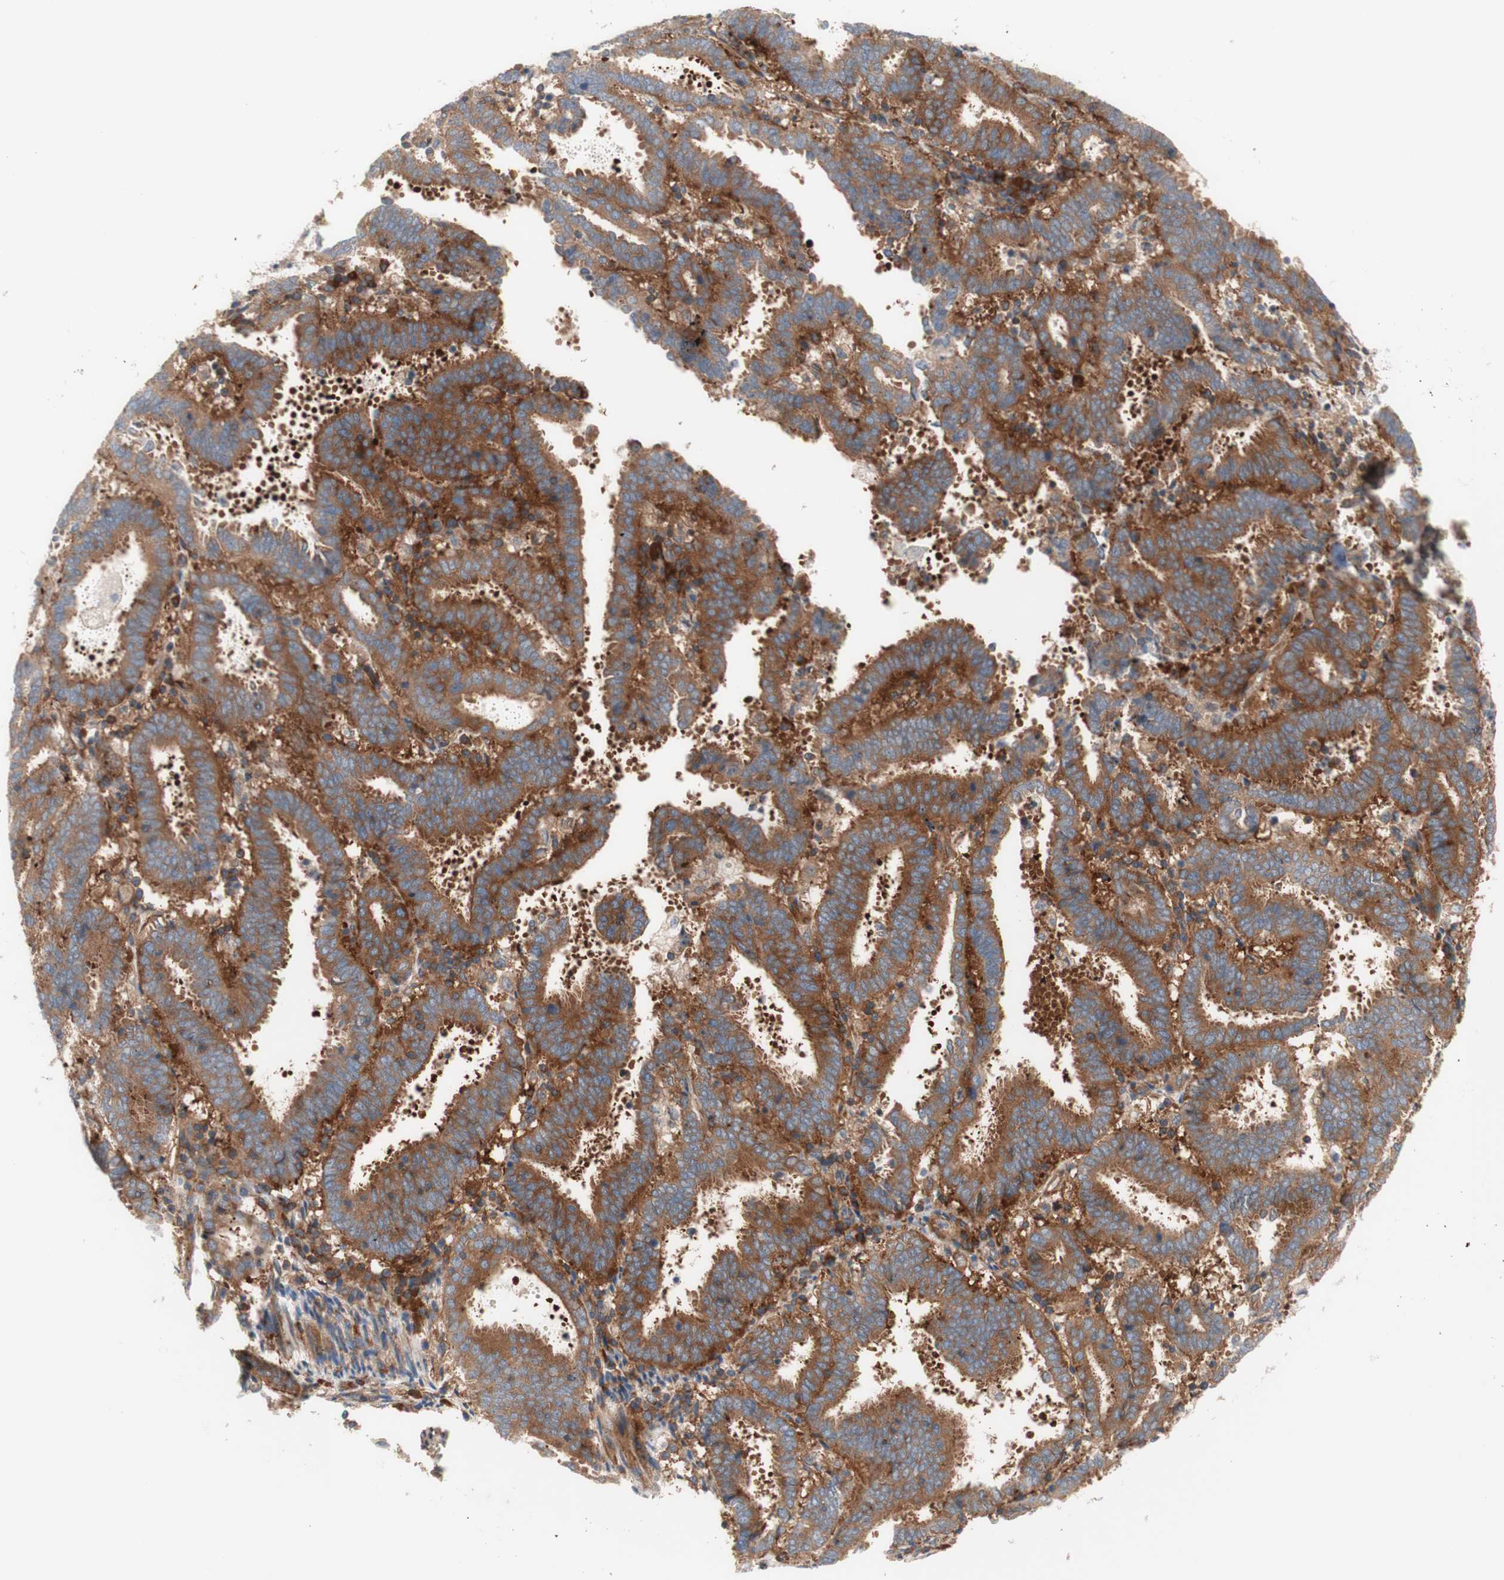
{"staining": {"intensity": "moderate", "quantity": ">75%", "location": "cytoplasmic/membranous"}, "tissue": "endometrial cancer", "cell_type": "Tumor cells", "image_type": "cancer", "snomed": [{"axis": "morphology", "description": "Adenocarcinoma, NOS"}, {"axis": "topography", "description": "Uterus"}], "caption": "Immunohistochemistry (IHC) staining of endometrial cancer, which reveals medium levels of moderate cytoplasmic/membranous expression in approximately >75% of tumor cells indicating moderate cytoplasmic/membranous protein positivity. The staining was performed using DAB (3,3'-diaminobenzidine) (brown) for protein detection and nuclei were counterstained in hematoxylin (blue).", "gene": "CCN4", "patient": {"sex": "female", "age": 83}}